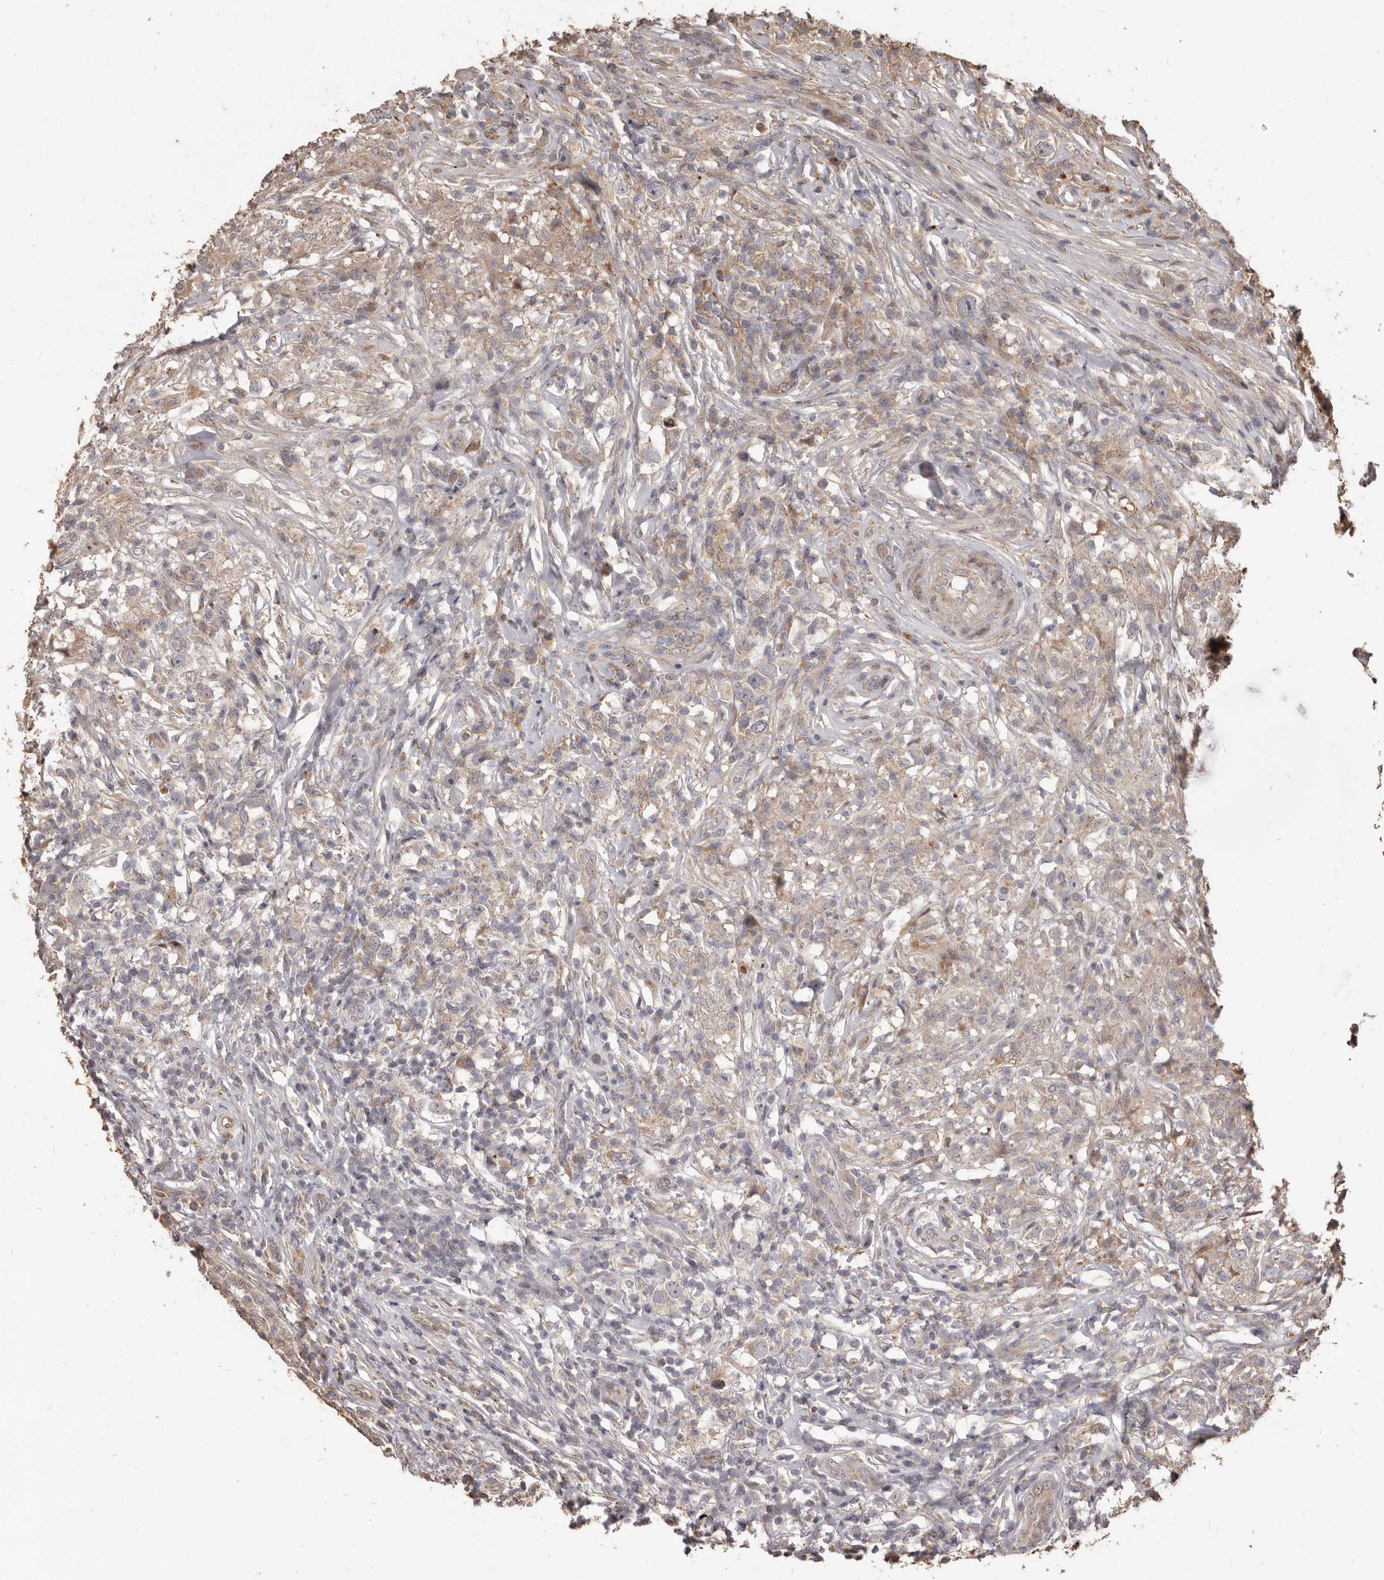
{"staining": {"intensity": "weak", "quantity": "25%-75%", "location": "cytoplasmic/membranous"}, "tissue": "testis cancer", "cell_type": "Tumor cells", "image_type": "cancer", "snomed": [{"axis": "morphology", "description": "Seminoma, NOS"}, {"axis": "topography", "description": "Testis"}], "caption": "Protein expression analysis of testis cancer reveals weak cytoplasmic/membranous expression in about 25%-75% of tumor cells.", "gene": "MTO1", "patient": {"sex": "male", "age": 49}}